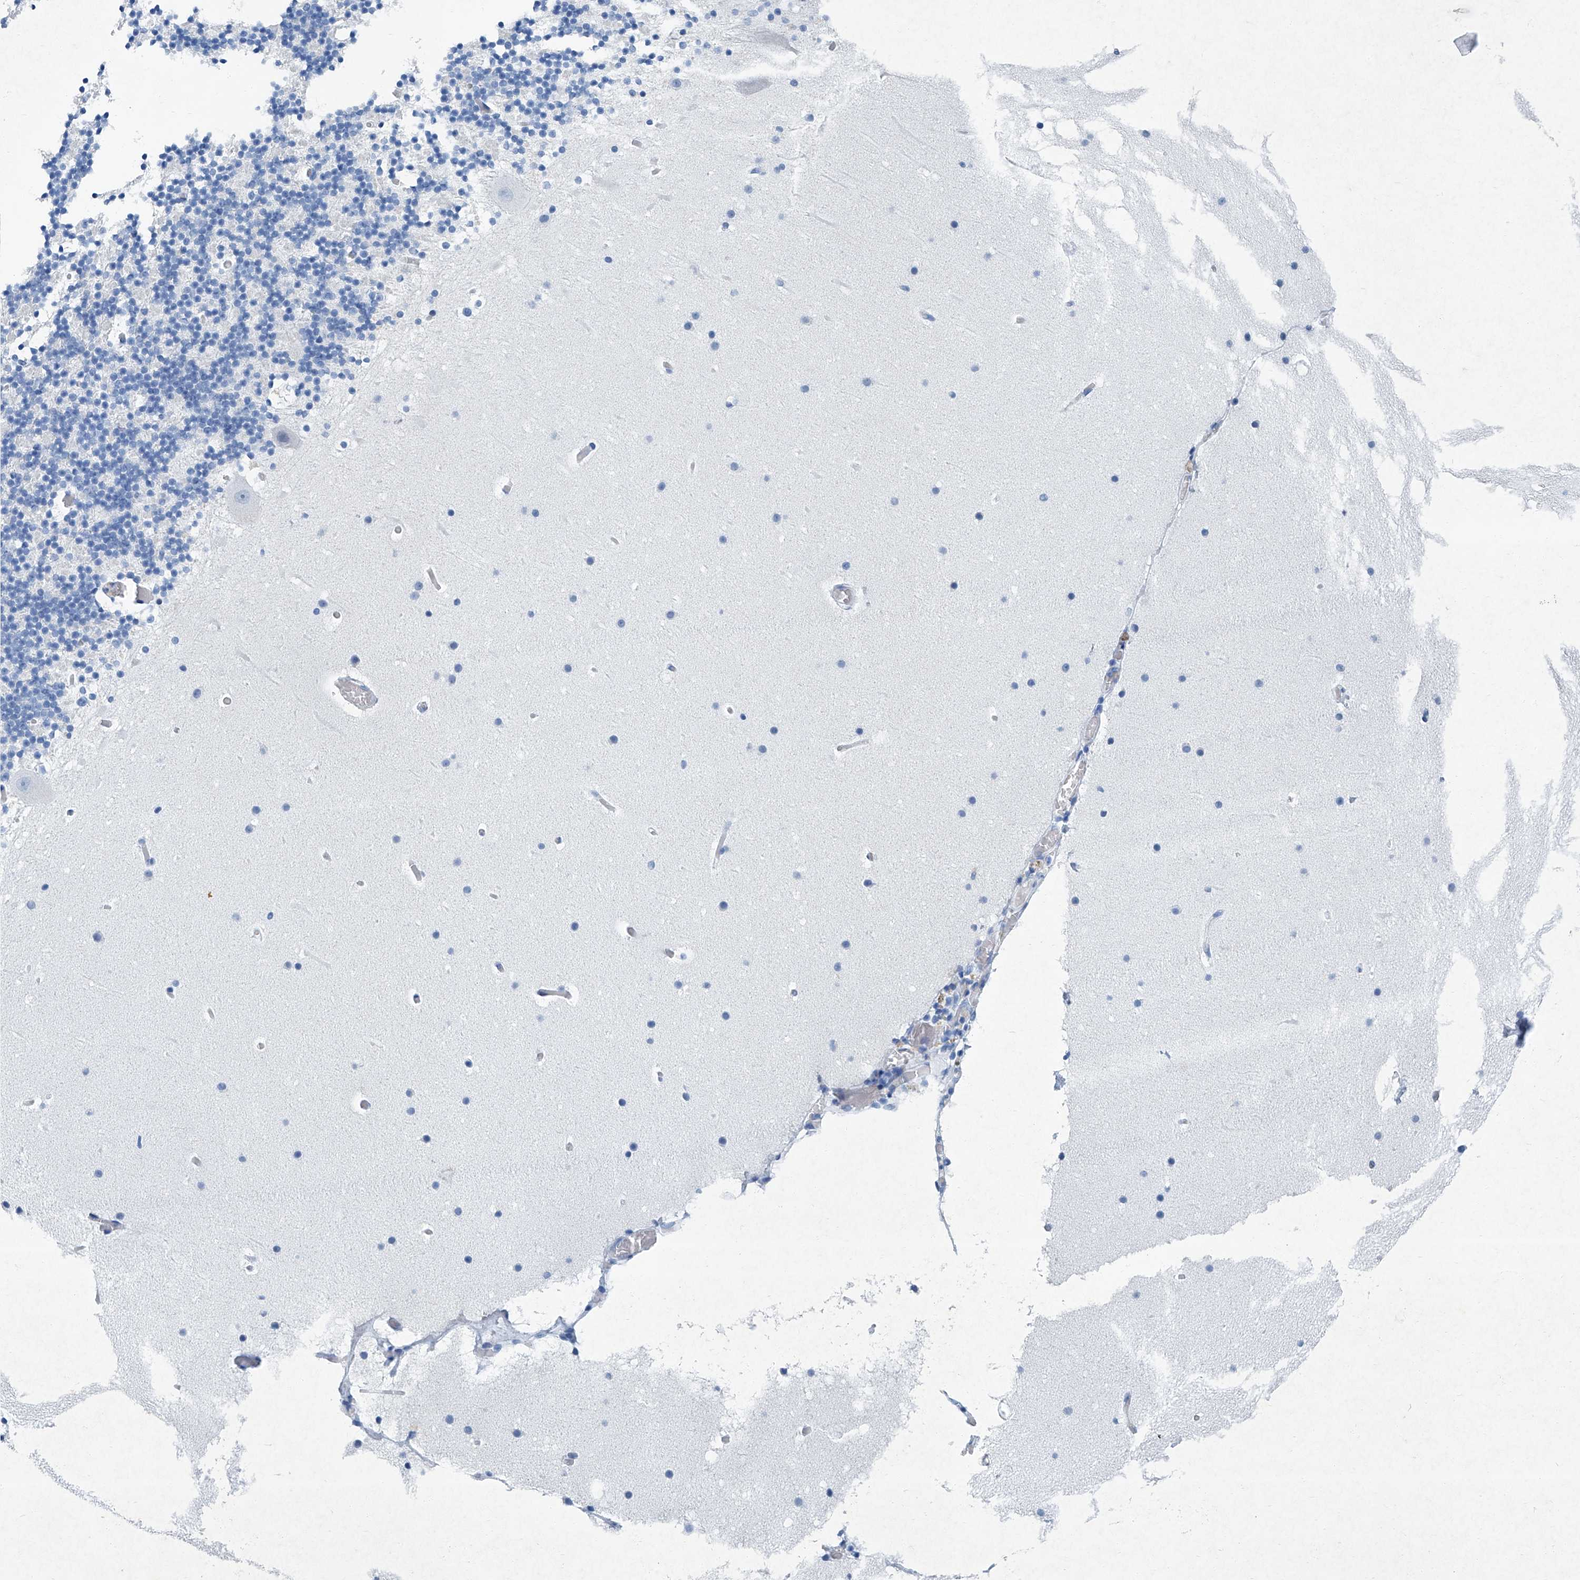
{"staining": {"intensity": "negative", "quantity": "none", "location": "none"}, "tissue": "cerebellum", "cell_type": "Cells in granular layer", "image_type": "normal", "snomed": [{"axis": "morphology", "description": "Normal tissue, NOS"}, {"axis": "topography", "description": "Cerebellum"}], "caption": "This is an immunohistochemistry image of normal cerebellum. There is no staining in cells in granular layer.", "gene": "CYP2A7", "patient": {"sex": "male", "age": 57}}